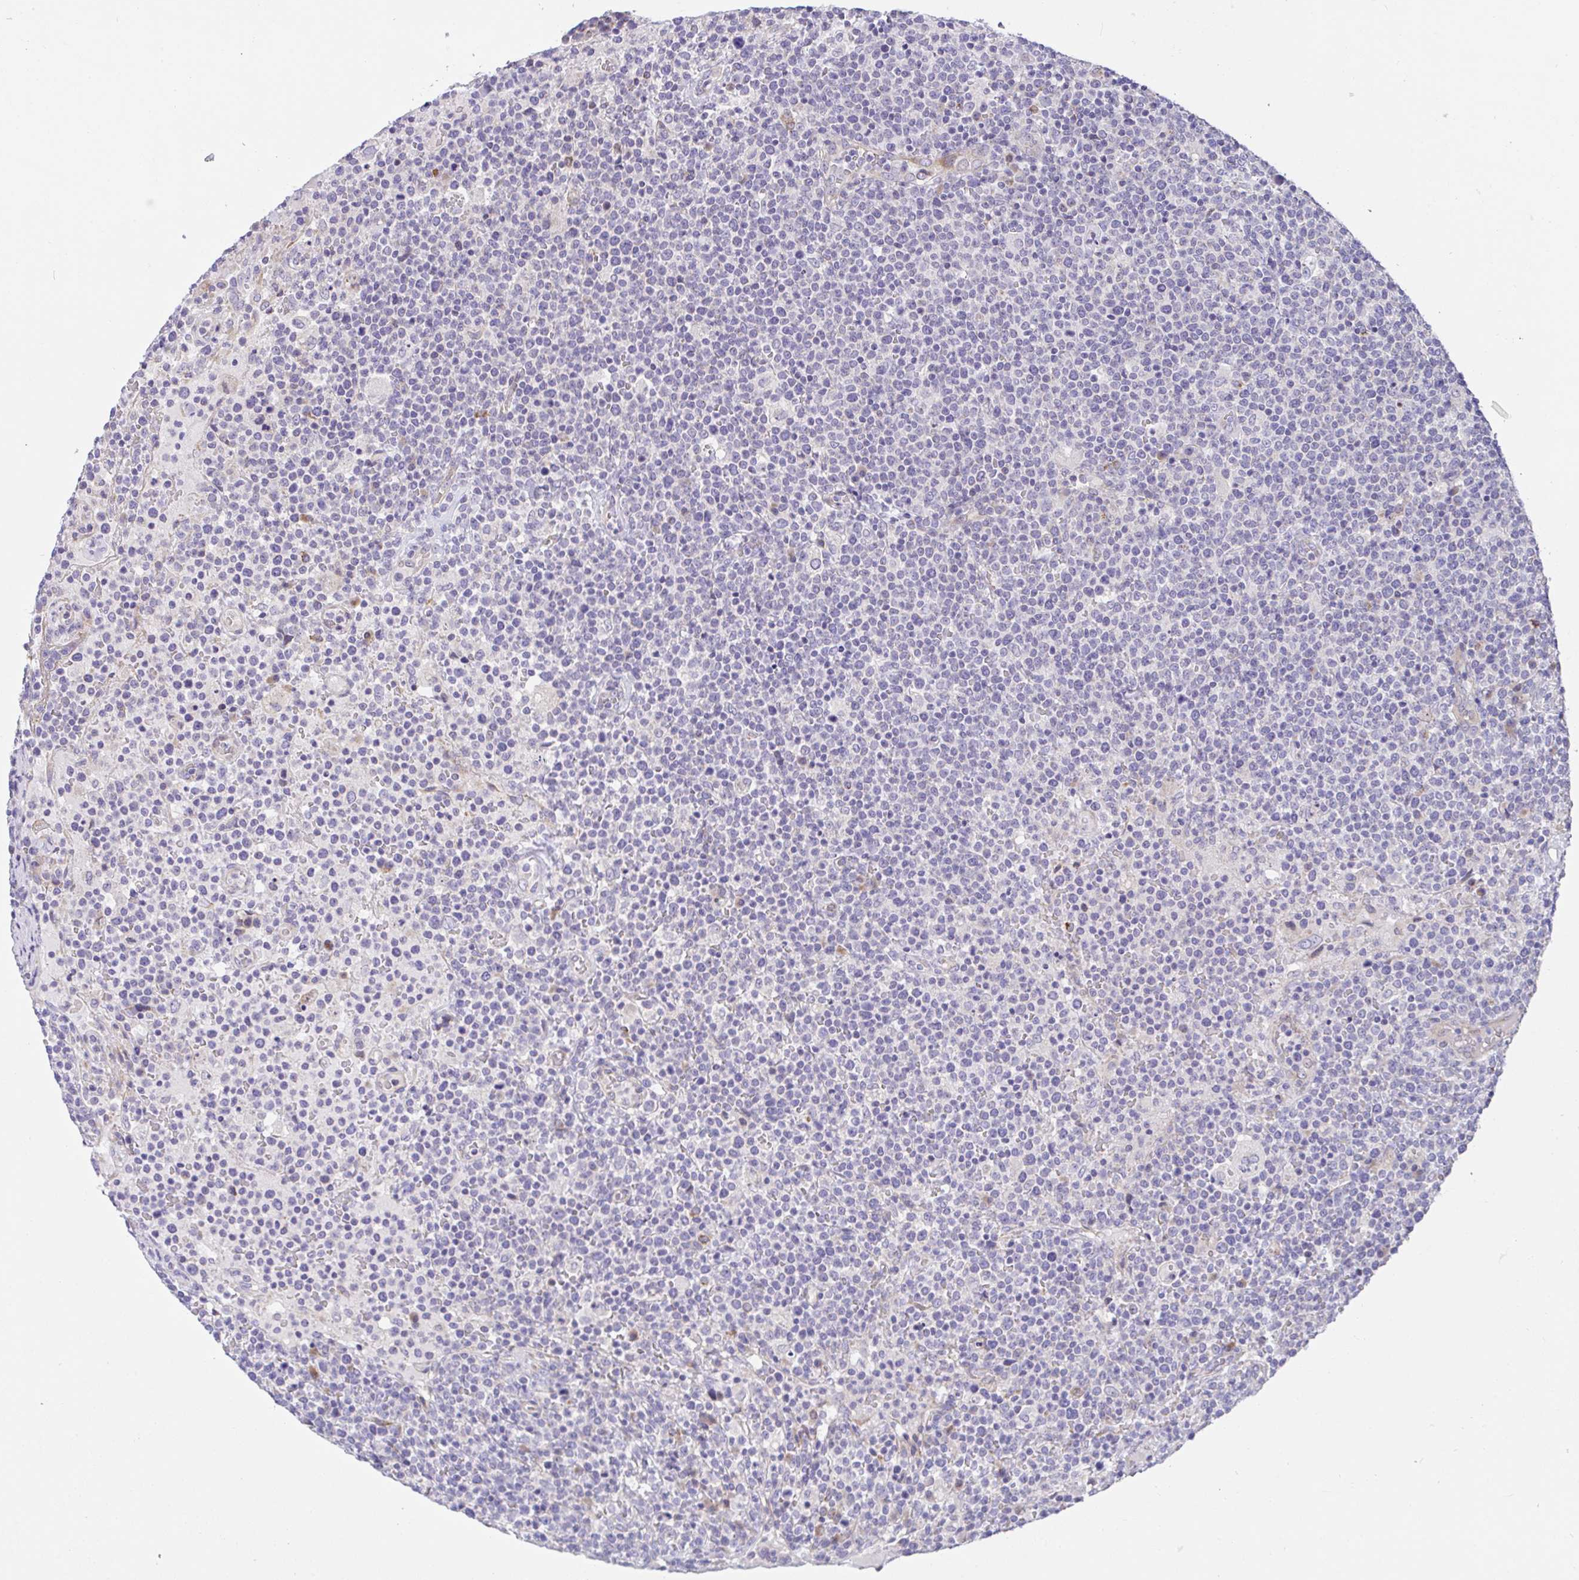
{"staining": {"intensity": "negative", "quantity": "none", "location": "none"}, "tissue": "lymphoma", "cell_type": "Tumor cells", "image_type": "cancer", "snomed": [{"axis": "morphology", "description": "Malignant lymphoma, non-Hodgkin's type, High grade"}, {"axis": "topography", "description": "Lymph node"}], "caption": "Tumor cells are negative for protein expression in human high-grade malignant lymphoma, non-Hodgkin's type.", "gene": "MIA3", "patient": {"sex": "male", "age": 61}}